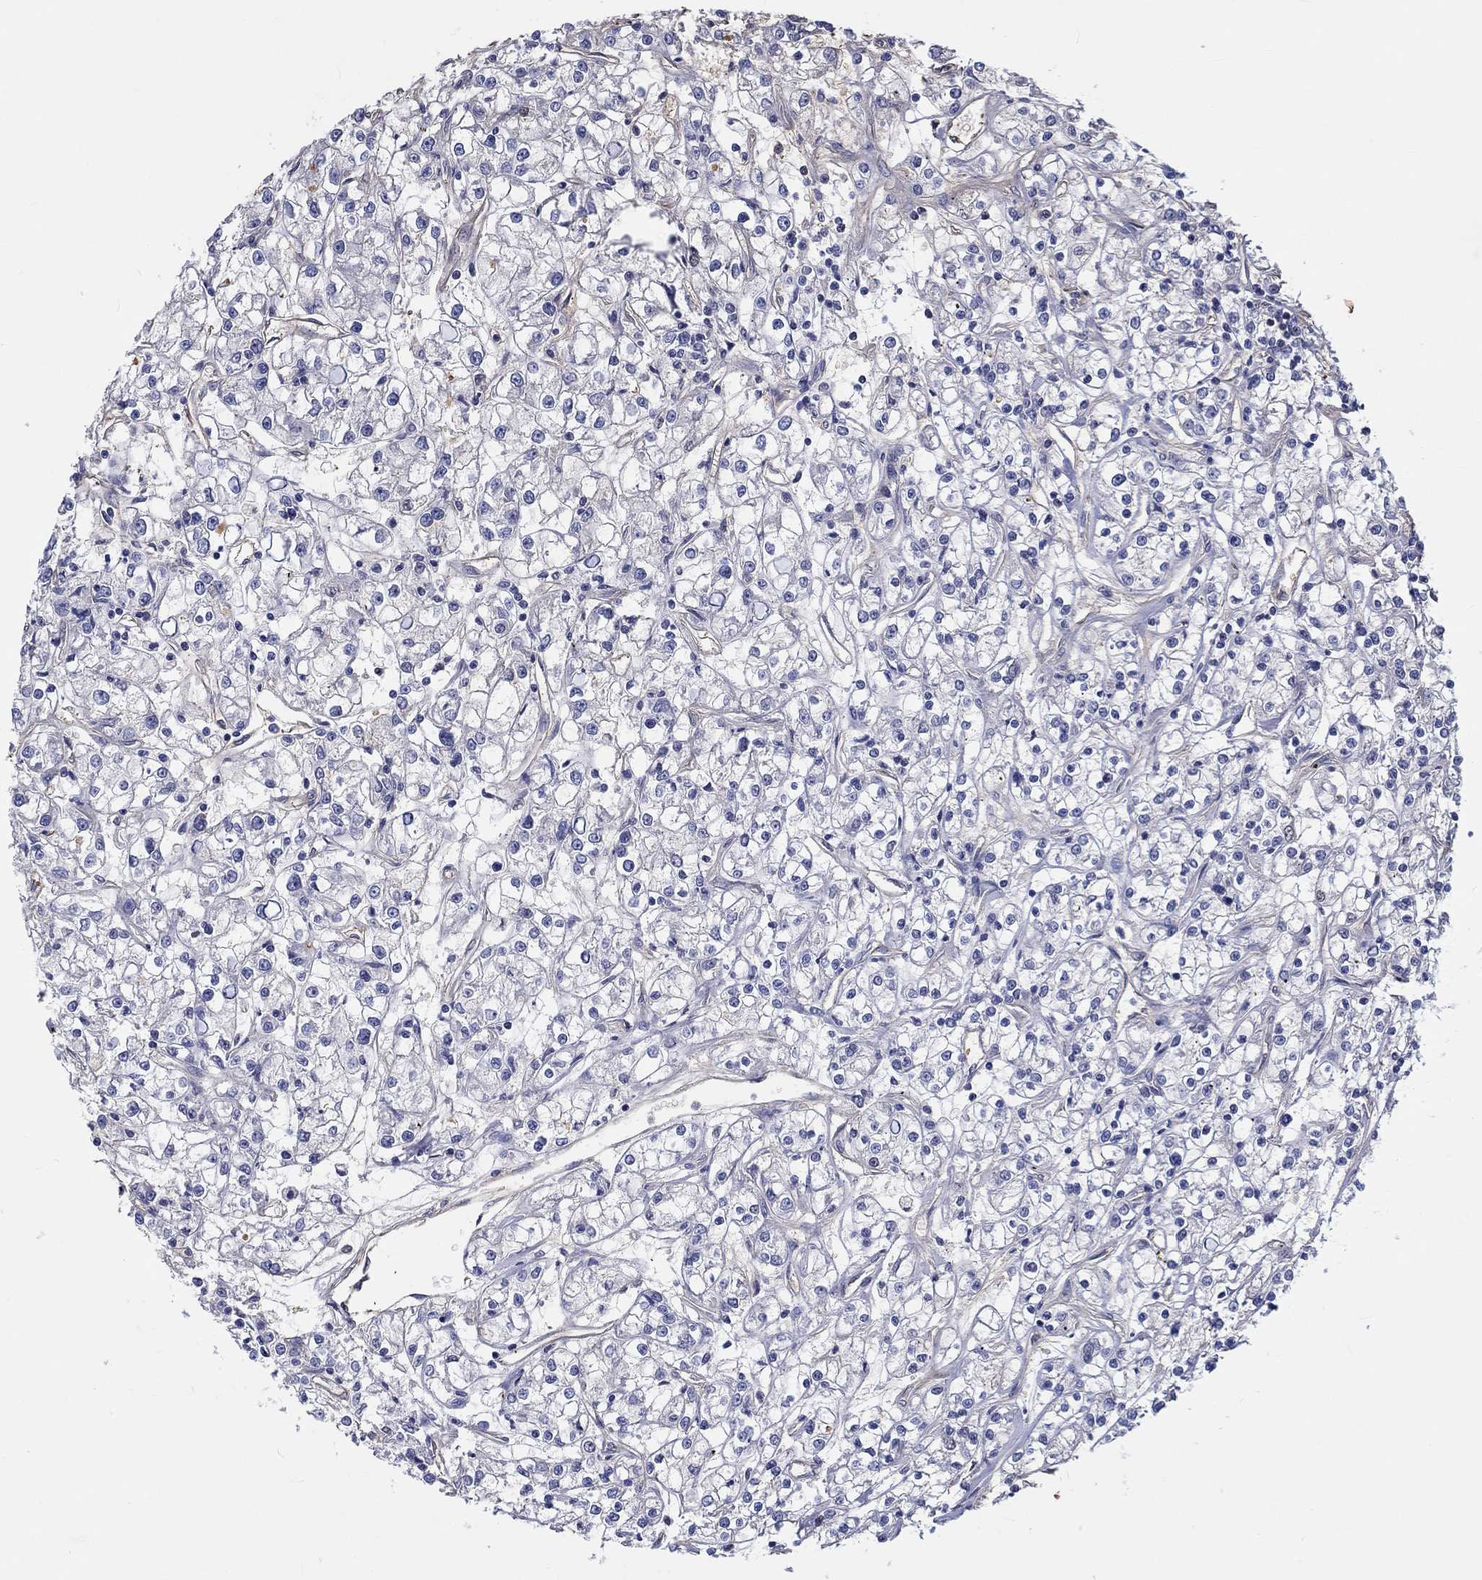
{"staining": {"intensity": "negative", "quantity": "none", "location": "none"}, "tissue": "renal cancer", "cell_type": "Tumor cells", "image_type": "cancer", "snomed": [{"axis": "morphology", "description": "Adenocarcinoma, NOS"}, {"axis": "topography", "description": "Kidney"}], "caption": "Tumor cells are negative for brown protein staining in adenocarcinoma (renal).", "gene": "CDY2B", "patient": {"sex": "female", "age": 59}}